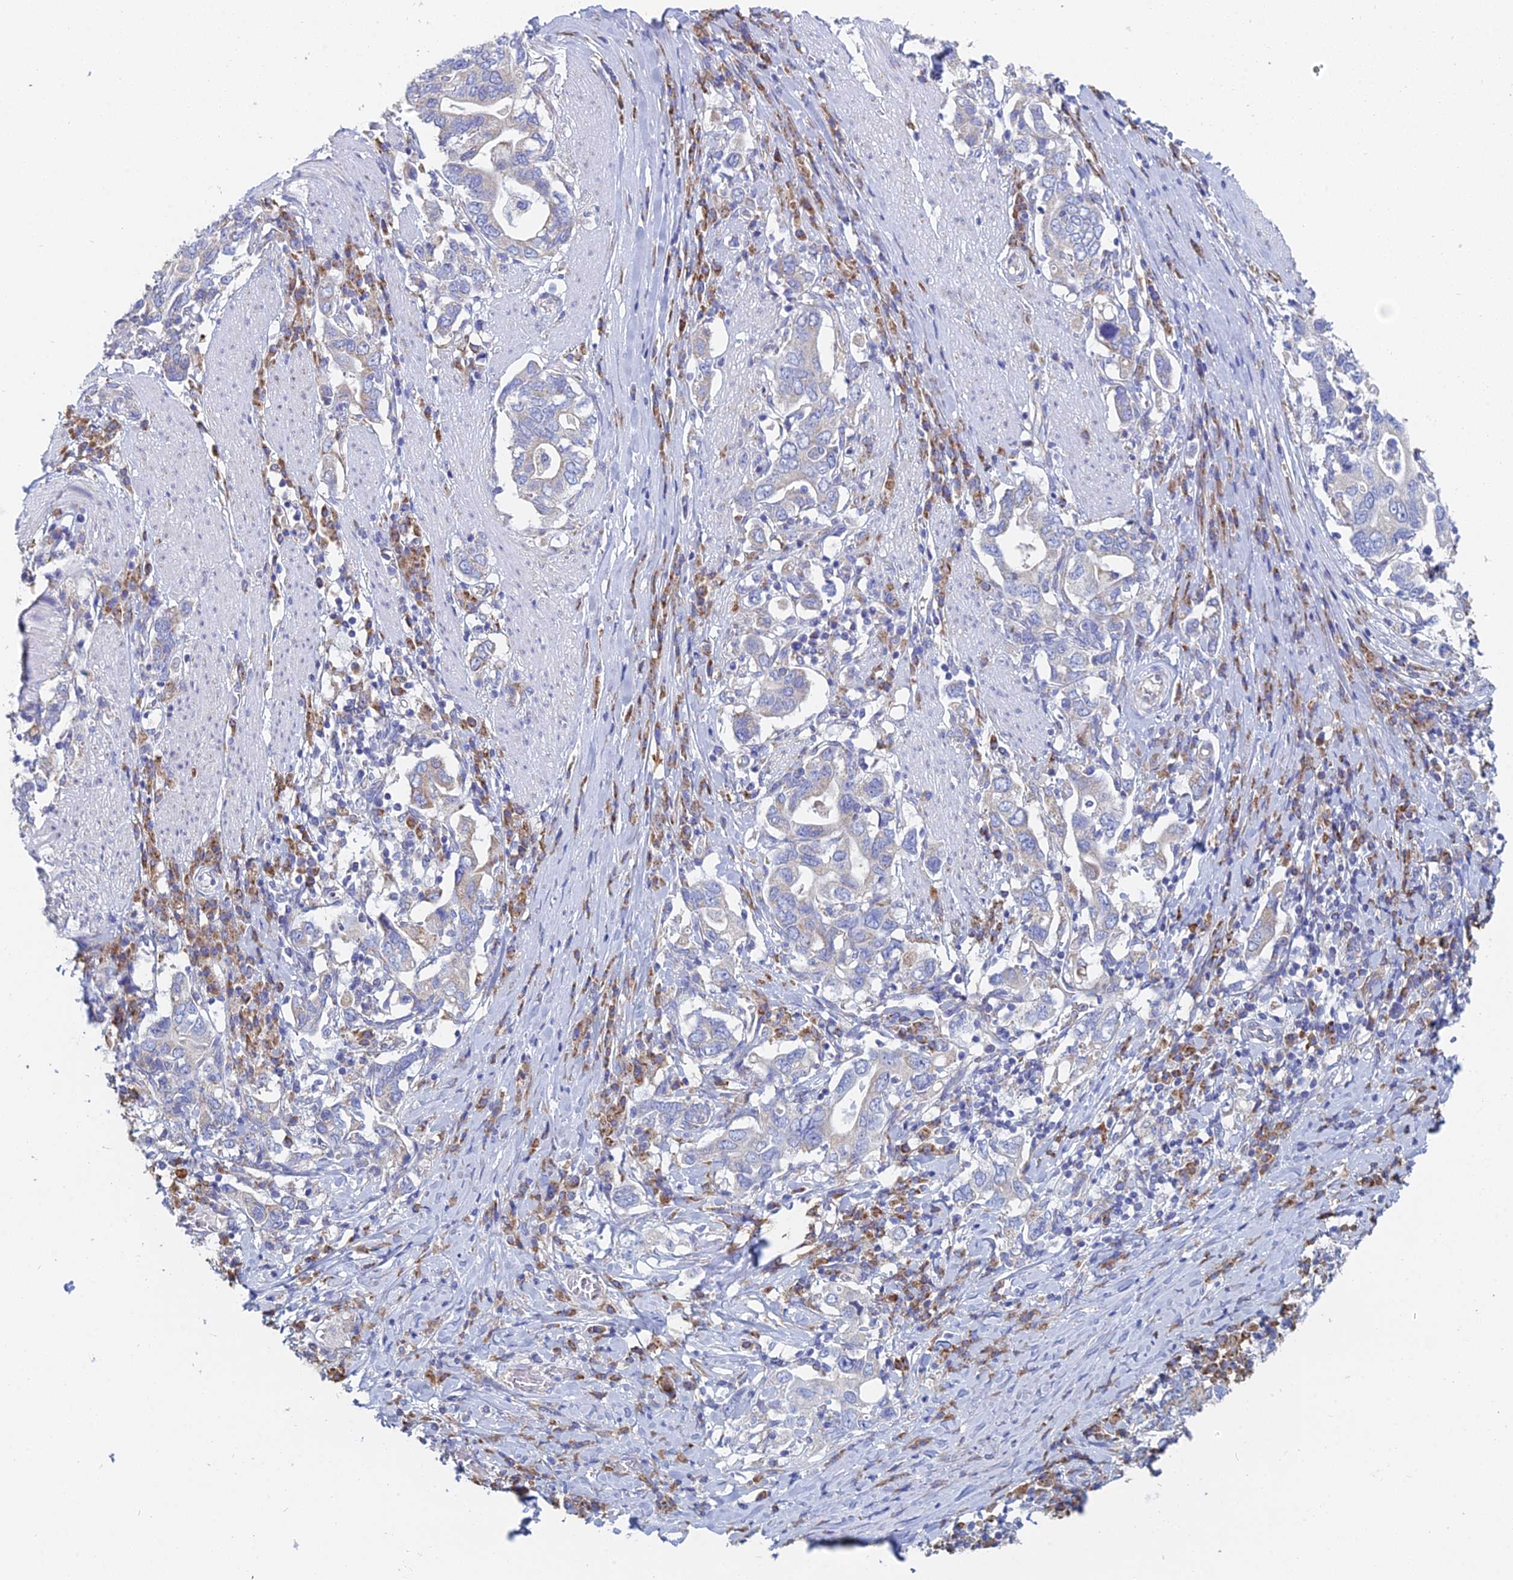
{"staining": {"intensity": "negative", "quantity": "none", "location": "none"}, "tissue": "stomach cancer", "cell_type": "Tumor cells", "image_type": "cancer", "snomed": [{"axis": "morphology", "description": "Adenocarcinoma, NOS"}, {"axis": "topography", "description": "Stomach, upper"}, {"axis": "topography", "description": "Stomach"}], "caption": "Immunohistochemistry of human stomach cancer (adenocarcinoma) exhibits no positivity in tumor cells.", "gene": "CRACR2B", "patient": {"sex": "male", "age": 62}}